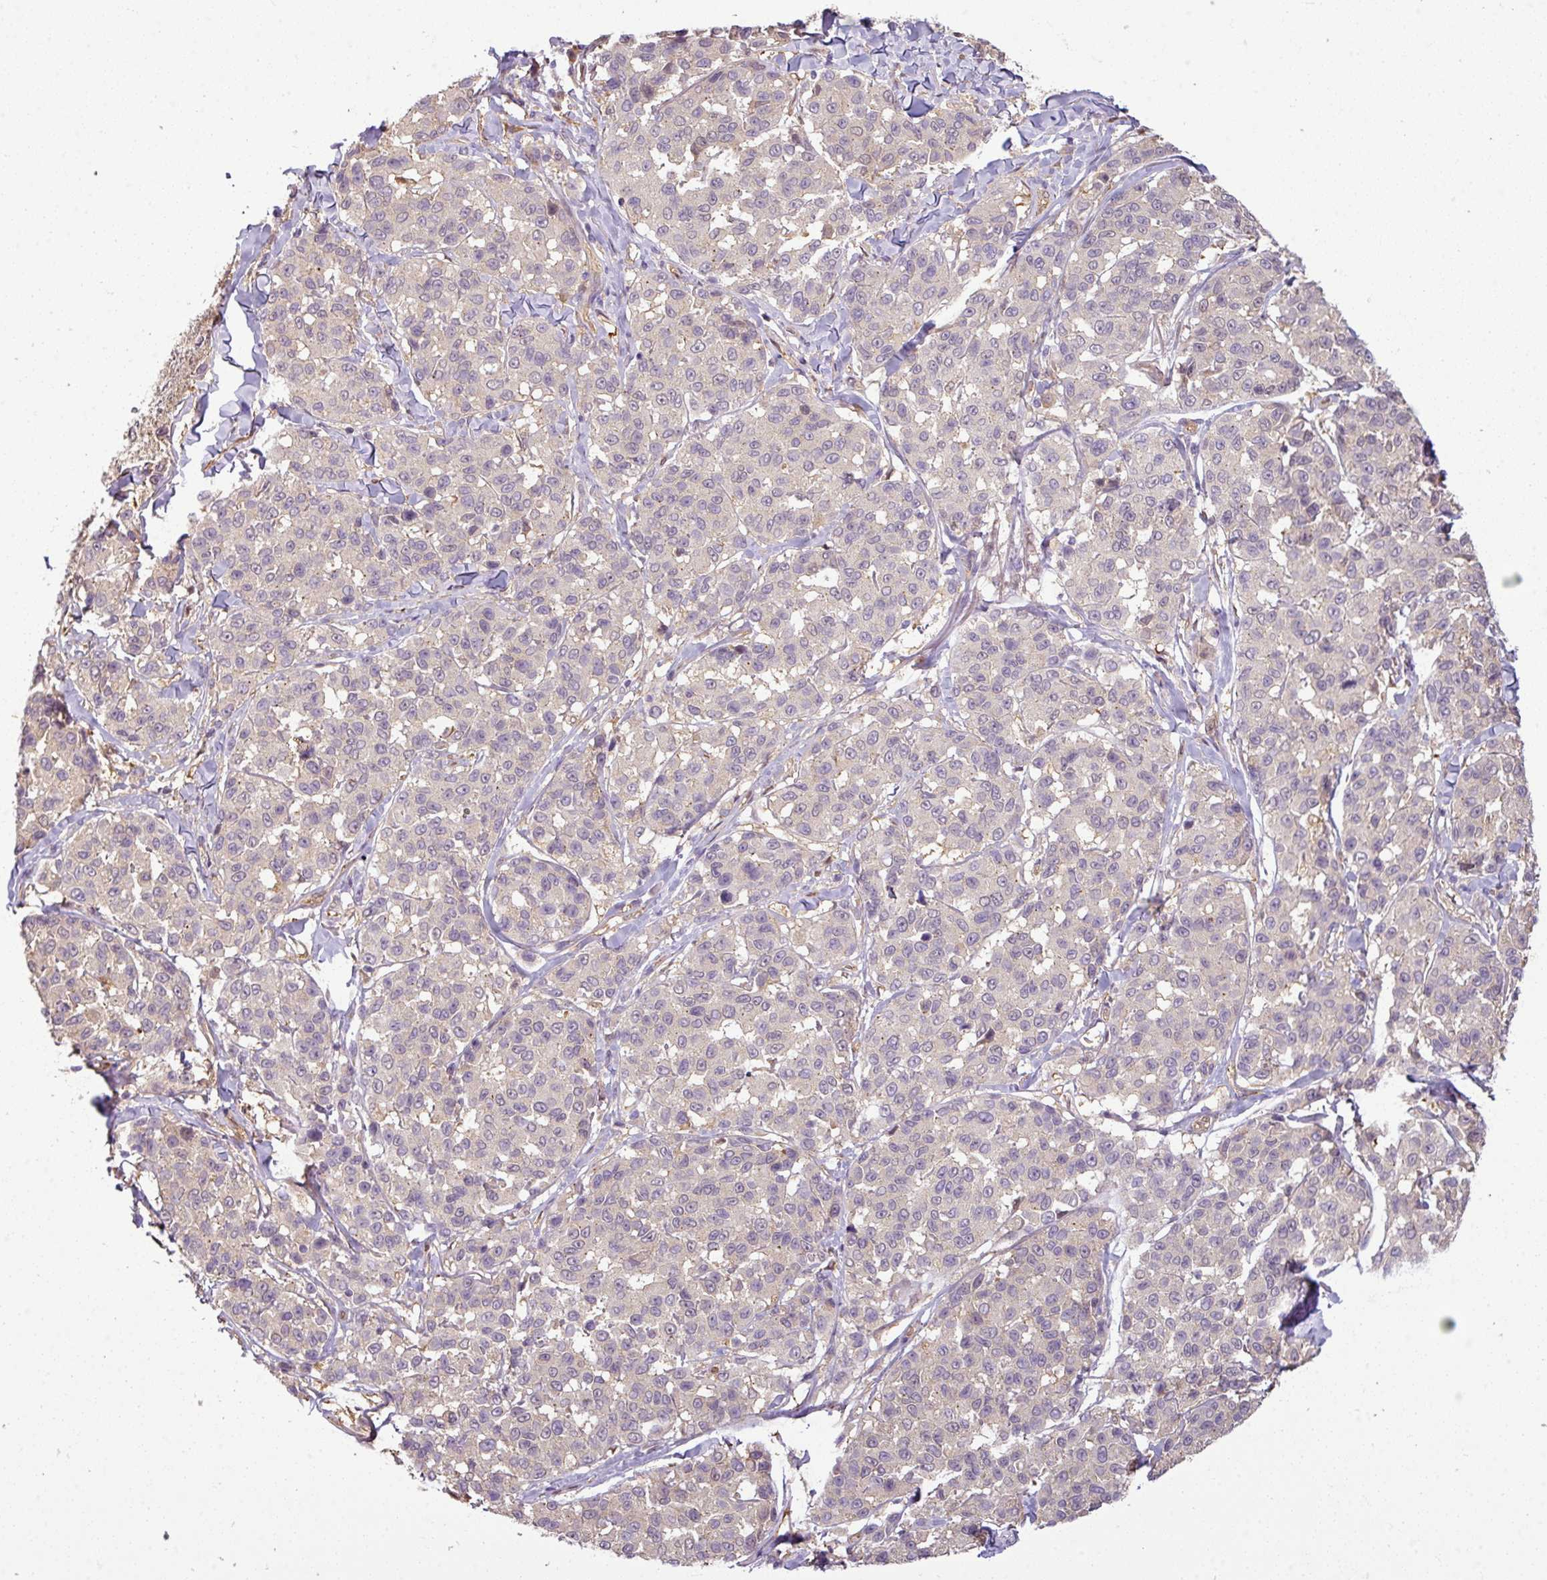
{"staining": {"intensity": "negative", "quantity": "none", "location": "none"}, "tissue": "melanoma", "cell_type": "Tumor cells", "image_type": "cancer", "snomed": [{"axis": "morphology", "description": "Malignant melanoma, NOS"}, {"axis": "topography", "description": "Skin"}], "caption": "Immunohistochemistry (IHC) micrograph of neoplastic tissue: melanoma stained with DAB (3,3'-diaminobenzidine) reveals no significant protein expression in tumor cells. (DAB immunohistochemistry (IHC) with hematoxylin counter stain).", "gene": "ANKRD18A", "patient": {"sex": "female", "age": 66}}